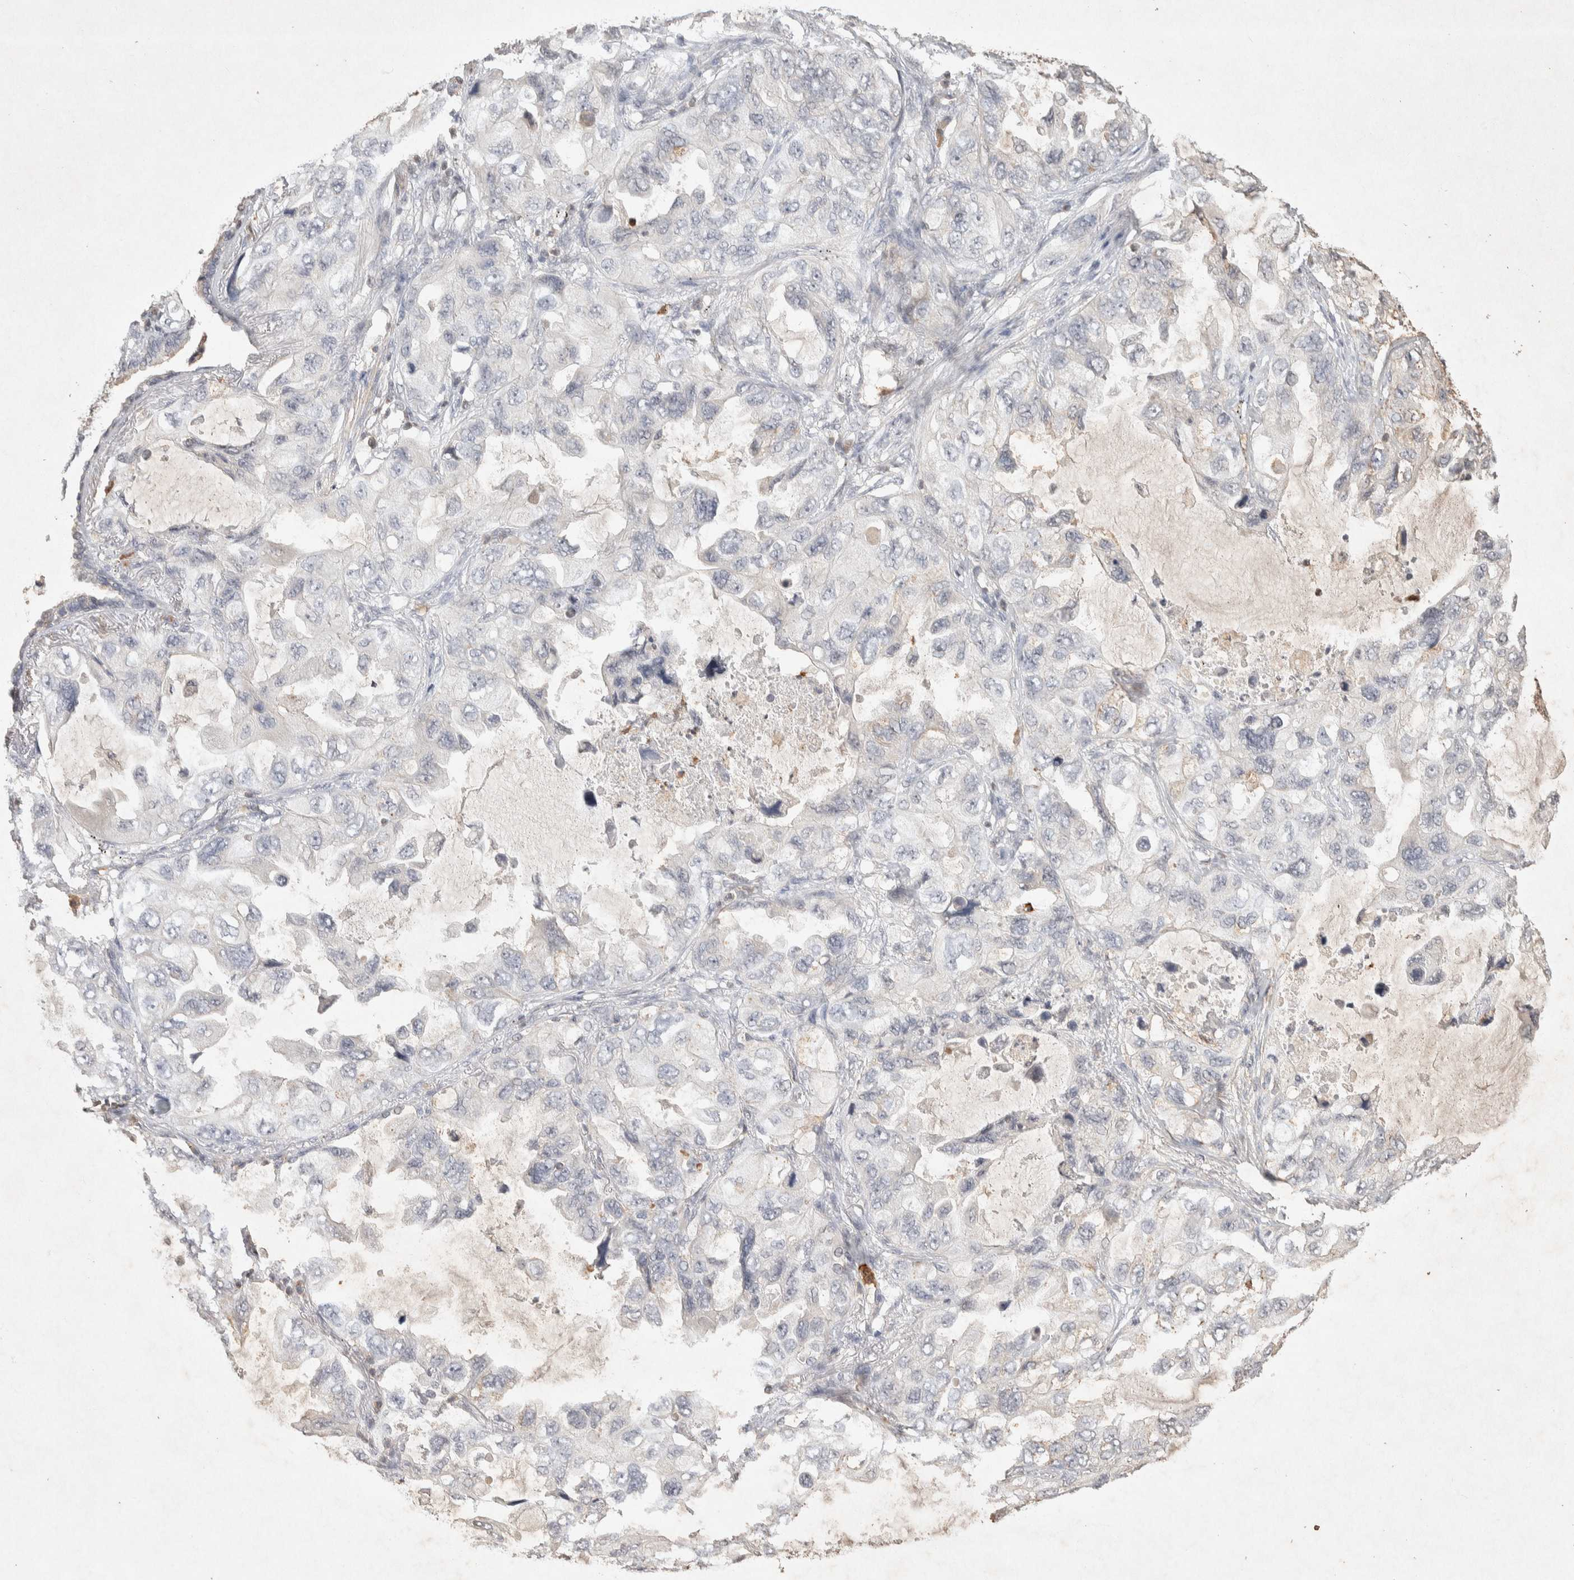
{"staining": {"intensity": "negative", "quantity": "none", "location": "none"}, "tissue": "lung cancer", "cell_type": "Tumor cells", "image_type": "cancer", "snomed": [{"axis": "morphology", "description": "Squamous cell carcinoma, NOS"}, {"axis": "topography", "description": "Lung"}], "caption": "Immunohistochemistry (IHC) histopathology image of neoplastic tissue: lung squamous cell carcinoma stained with DAB displays no significant protein positivity in tumor cells.", "gene": "RAC2", "patient": {"sex": "female", "age": 73}}